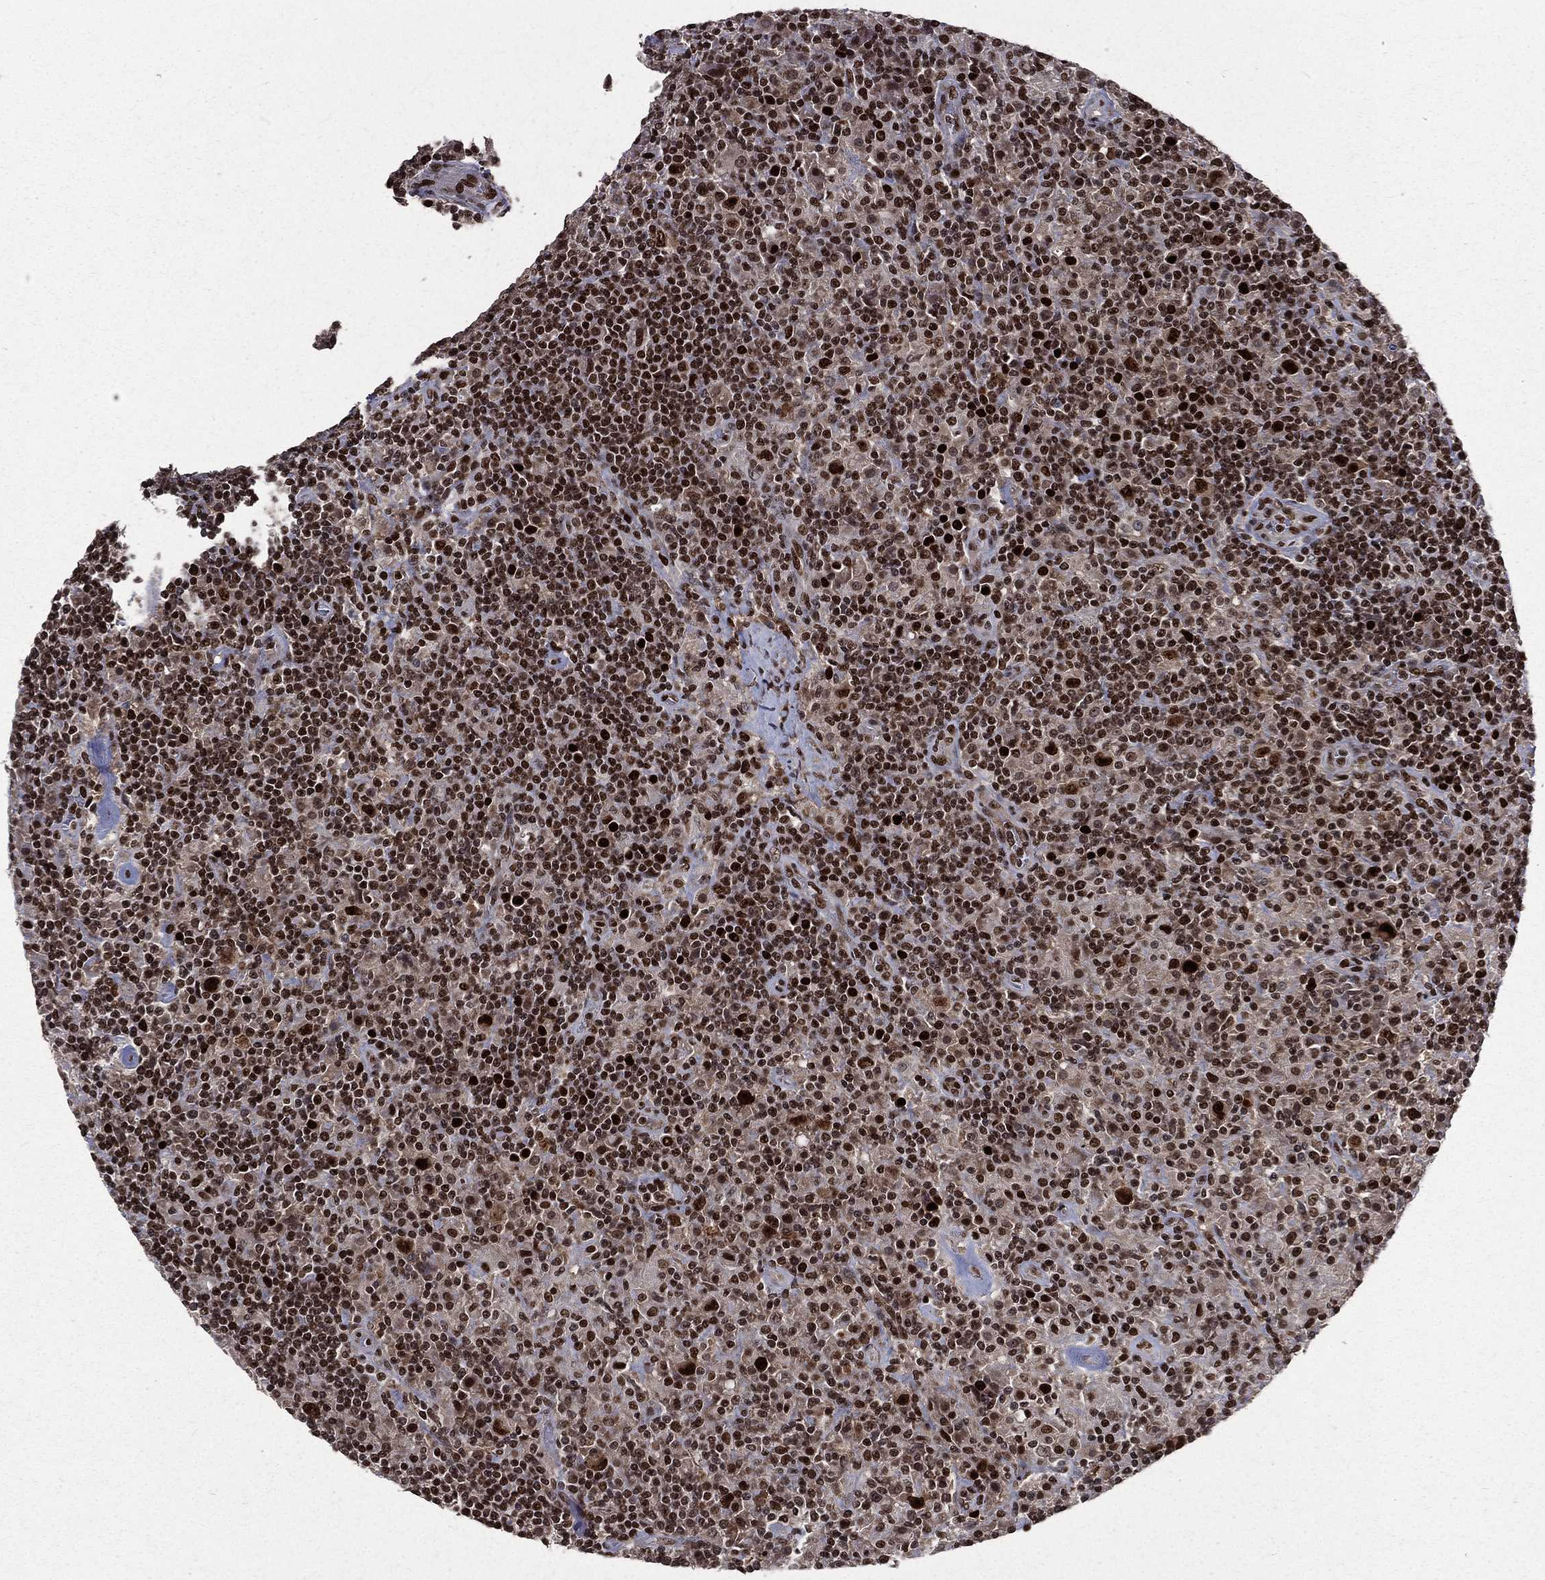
{"staining": {"intensity": "strong", "quantity": ">75%", "location": "nuclear"}, "tissue": "lymphoma", "cell_type": "Tumor cells", "image_type": "cancer", "snomed": [{"axis": "morphology", "description": "Hodgkin's disease, NOS"}, {"axis": "topography", "description": "Lymph node"}], "caption": "Brown immunohistochemical staining in human lymphoma shows strong nuclear staining in about >75% of tumor cells.", "gene": "POLB", "patient": {"sex": "male", "age": 70}}